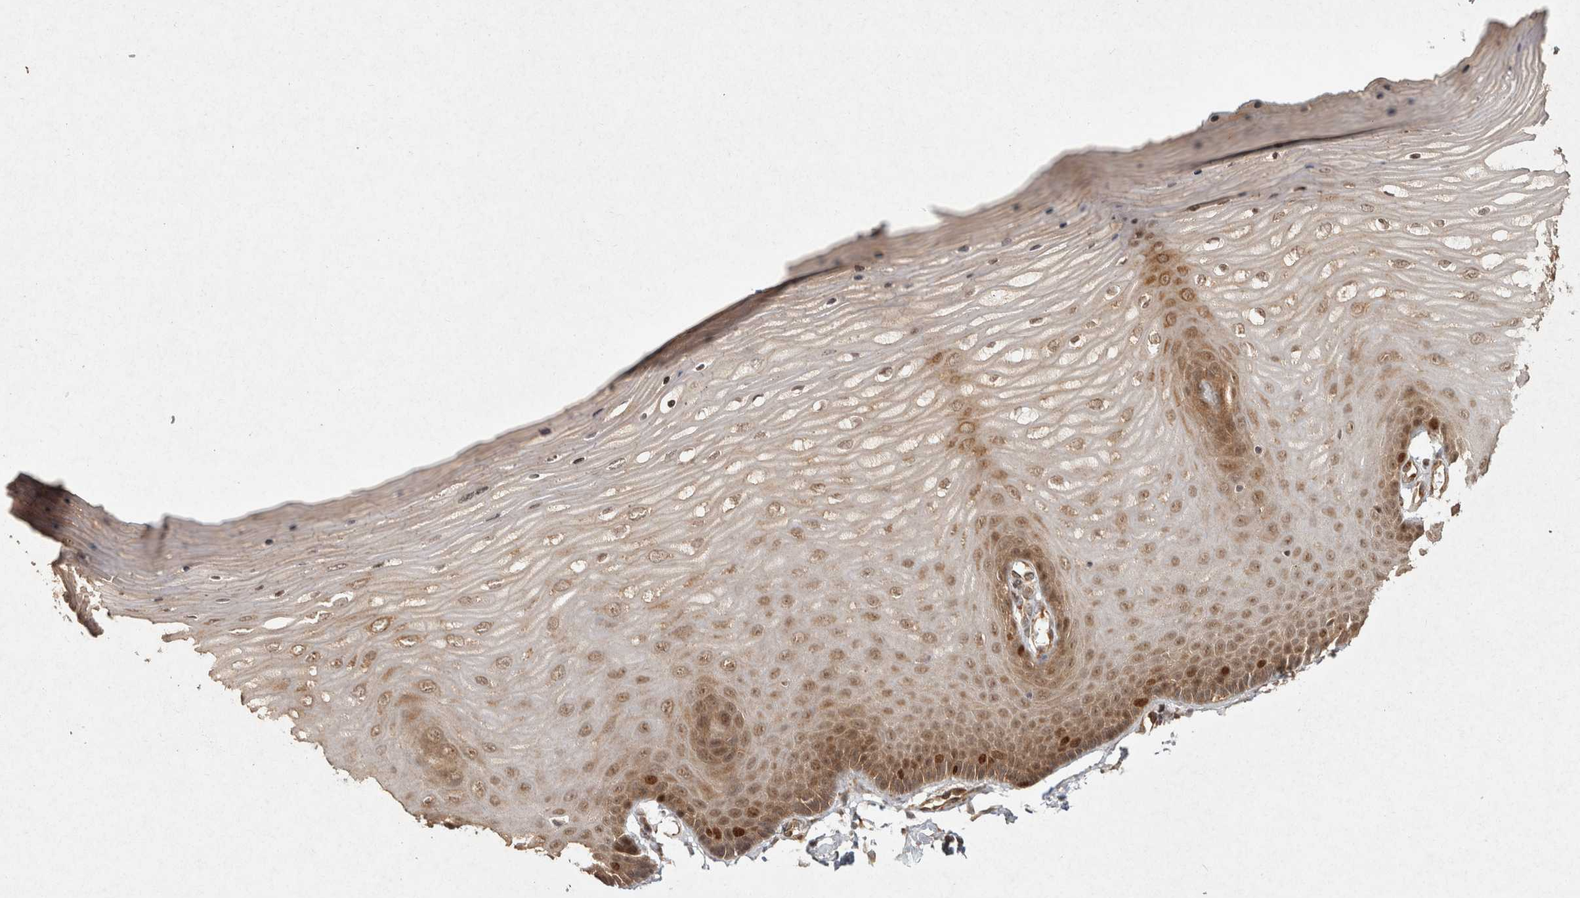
{"staining": {"intensity": "moderate", "quantity": ">75%", "location": "cytoplasmic/membranous"}, "tissue": "cervix", "cell_type": "Glandular cells", "image_type": "normal", "snomed": [{"axis": "morphology", "description": "Normal tissue, NOS"}, {"axis": "topography", "description": "Cervix"}], "caption": "This histopathology image displays immunohistochemistry (IHC) staining of unremarkable cervix, with medium moderate cytoplasmic/membranous positivity in about >75% of glandular cells.", "gene": "CAMSAP2", "patient": {"sex": "female", "age": 55}}